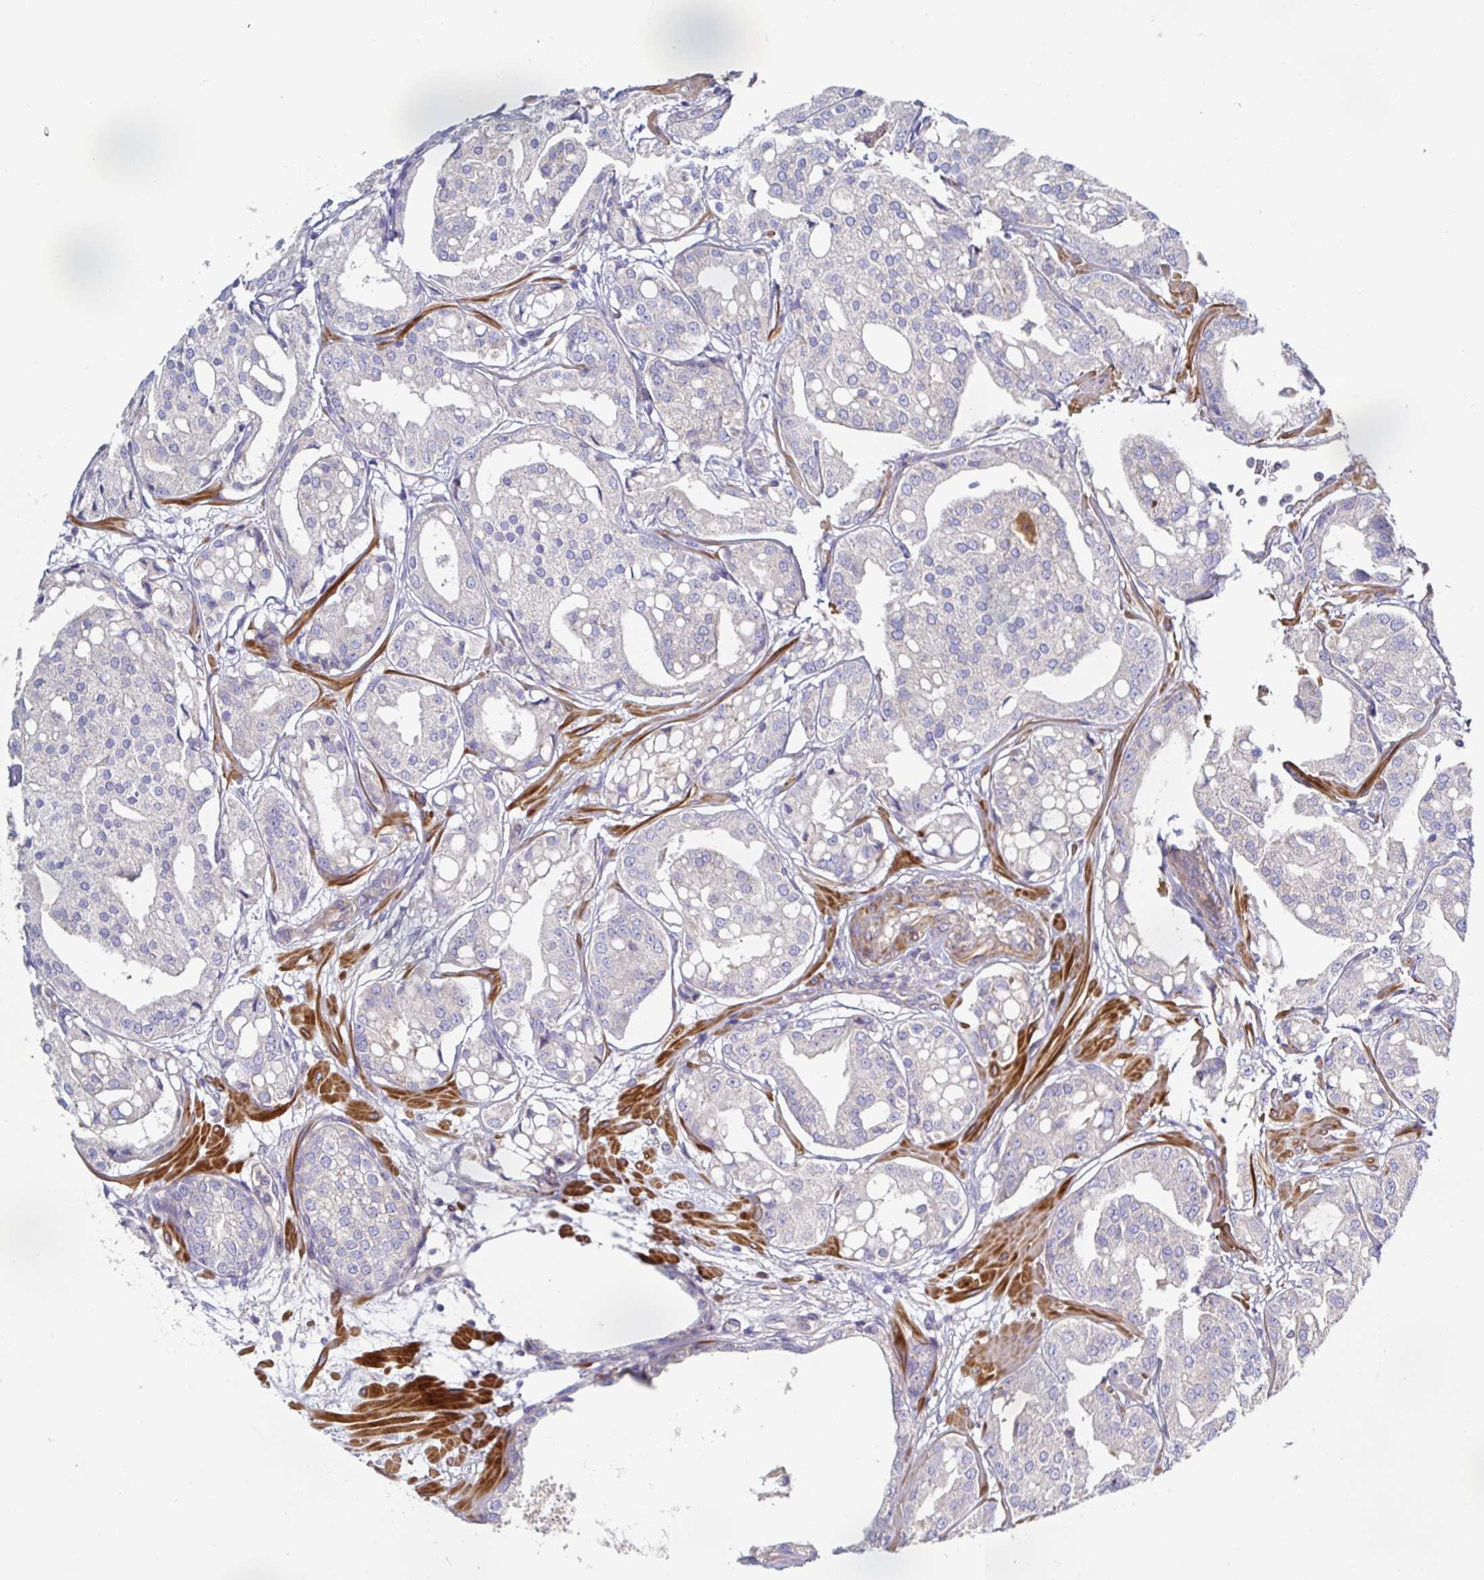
{"staining": {"intensity": "negative", "quantity": "none", "location": "none"}, "tissue": "renal cancer", "cell_type": "Tumor cells", "image_type": "cancer", "snomed": [{"axis": "morphology", "description": "Adenocarcinoma, NOS"}, {"axis": "topography", "description": "Urinary bladder"}], "caption": "IHC histopathology image of neoplastic tissue: human renal cancer stained with DAB reveals no significant protein expression in tumor cells. Brightfield microscopy of IHC stained with DAB (brown) and hematoxylin (blue), captured at high magnification.", "gene": "METTL22", "patient": {"sex": "male", "age": 61}}